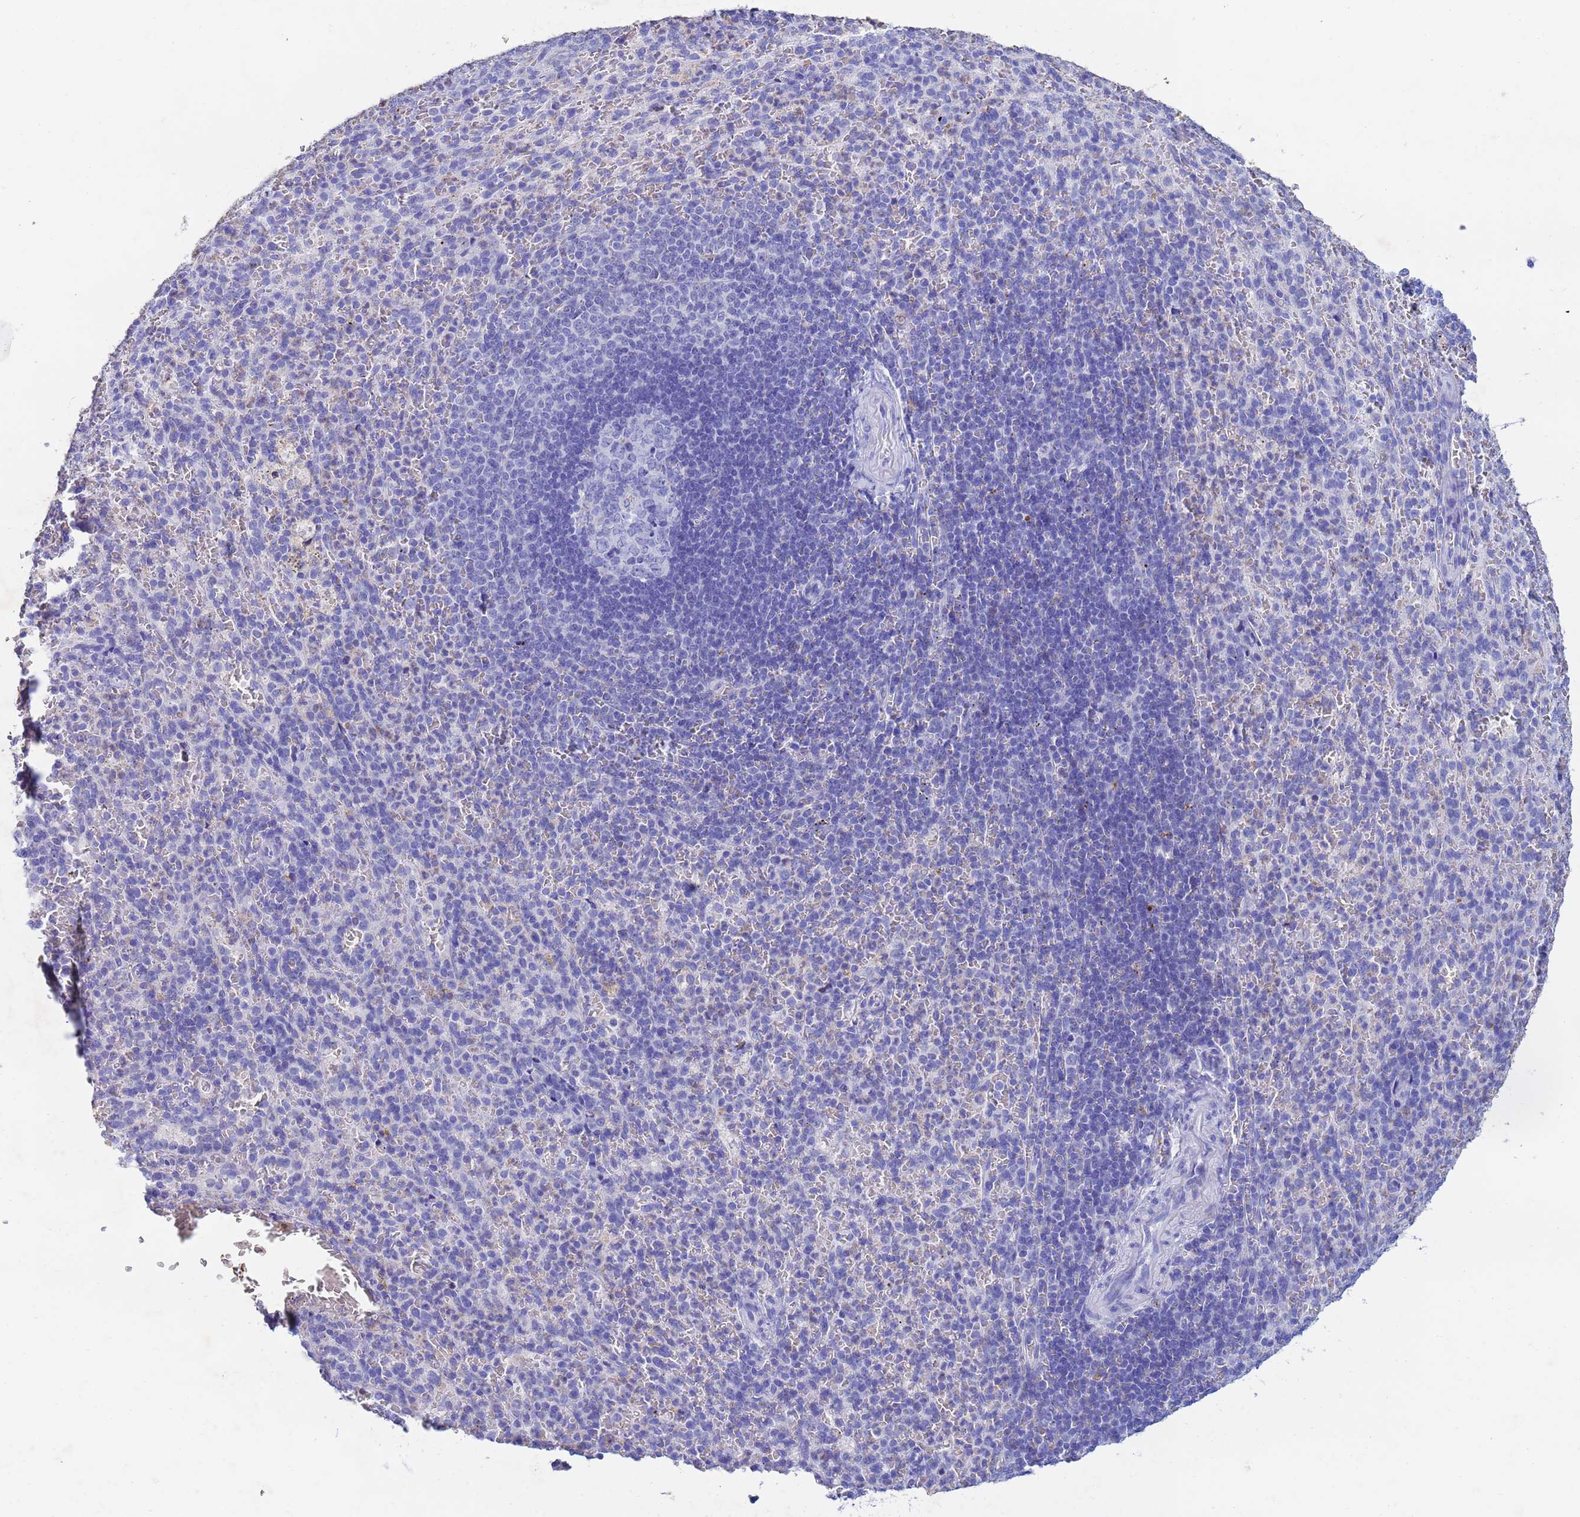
{"staining": {"intensity": "negative", "quantity": "none", "location": "none"}, "tissue": "spleen", "cell_type": "Cells in red pulp", "image_type": "normal", "snomed": [{"axis": "morphology", "description": "Normal tissue, NOS"}, {"axis": "topography", "description": "Spleen"}], "caption": "A histopathology image of human spleen is negative for staining in cells in red pulp.", "gene": "CSTB", "patient": {"sex": "female", "age": 21}}